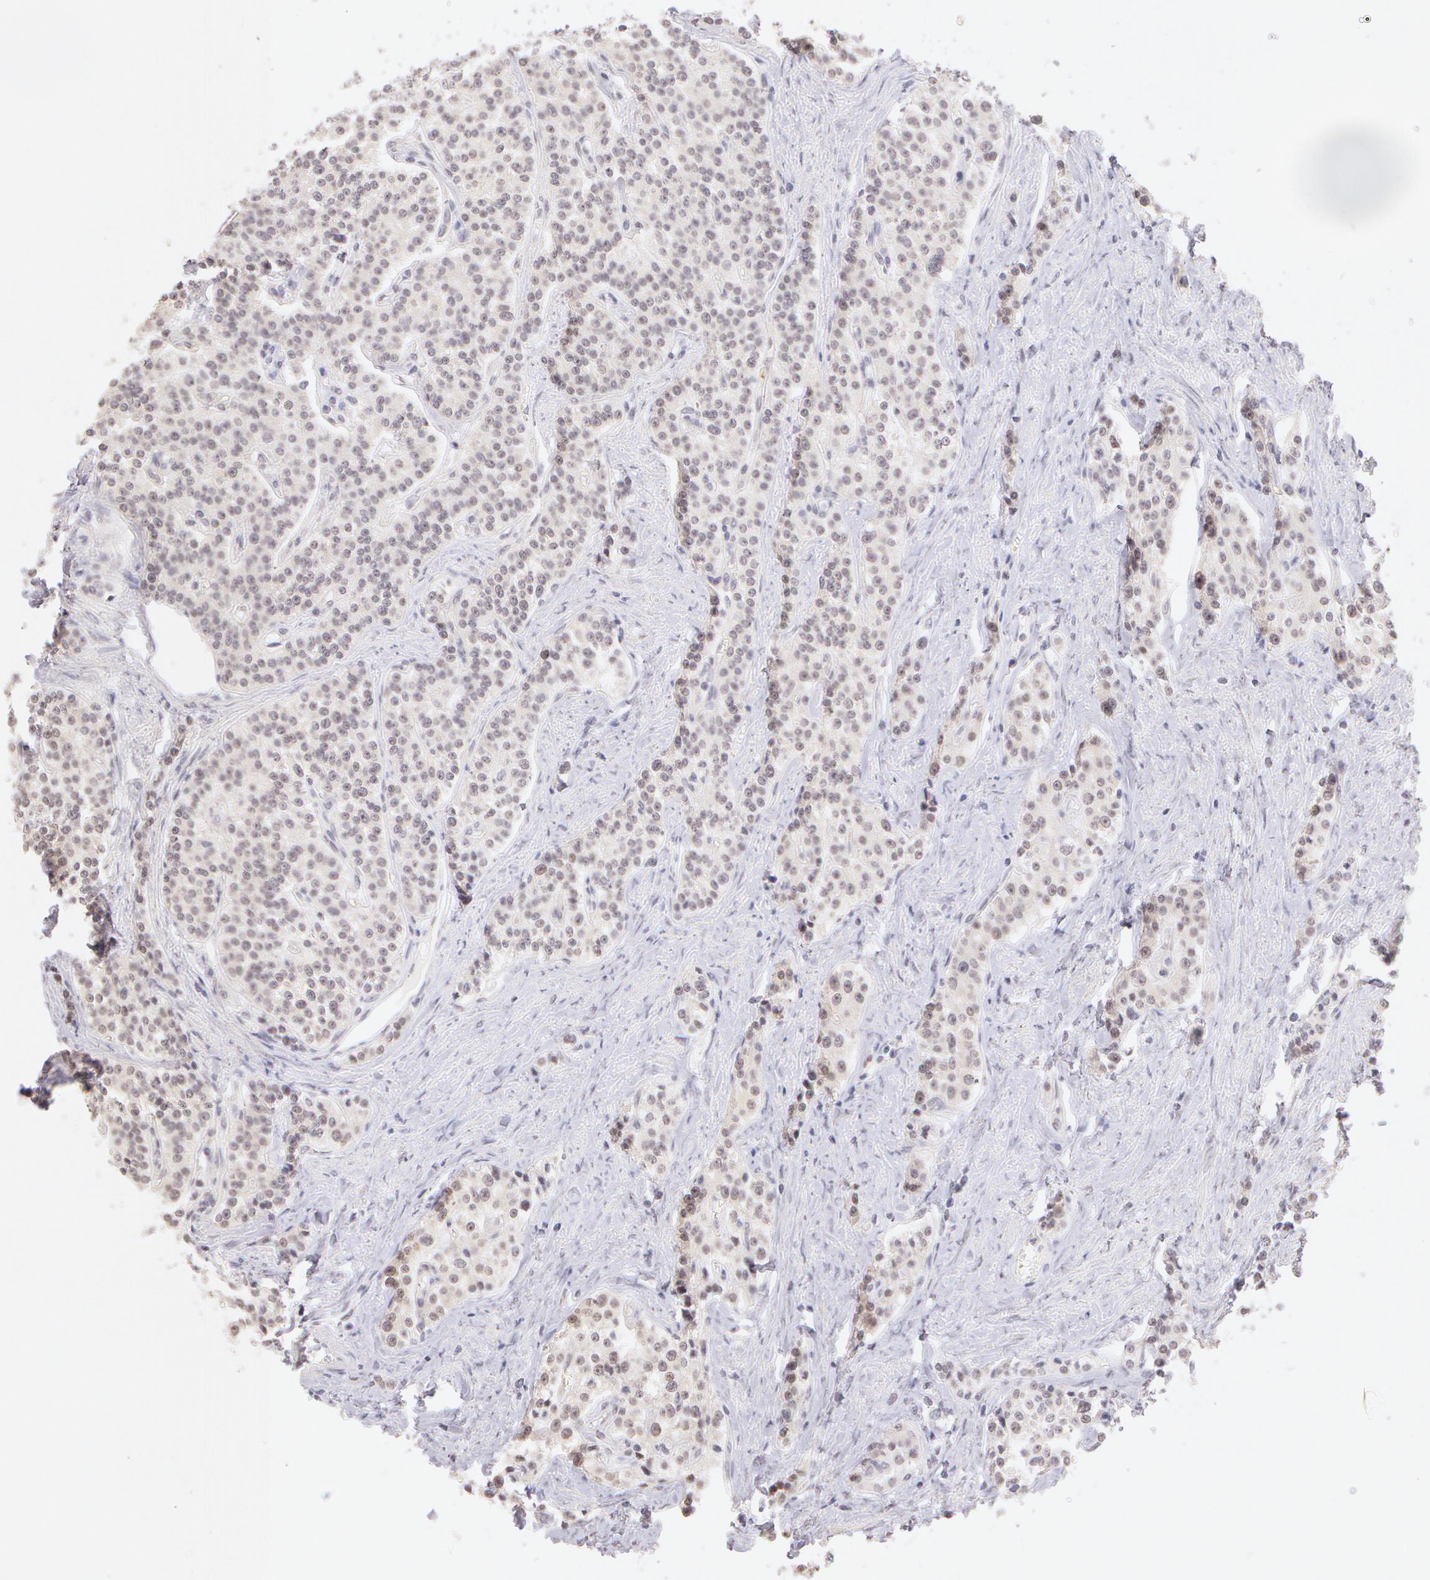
{"staining": {"intensity": "negative", "quantity": "none", "location": "none"}, "tissue": "carcinoid", "cell_type": "Tumor cells", "image_type": "cancer", "snomed": [{"axis": "morphology", "description": "Carcinoid, malignant, NOS"}, {"axis": "topography", "description": "Stomach"}], "caption": "Tumor cells are negative for protein expression in human malignant carcinoid. (DAB (3,3'-diaminobenzidine) immunohistochemistry (IHC) with hematoxylin counter stain).", "gene": "ZNF597", "patient": {"sex": "female", "age": 76}}